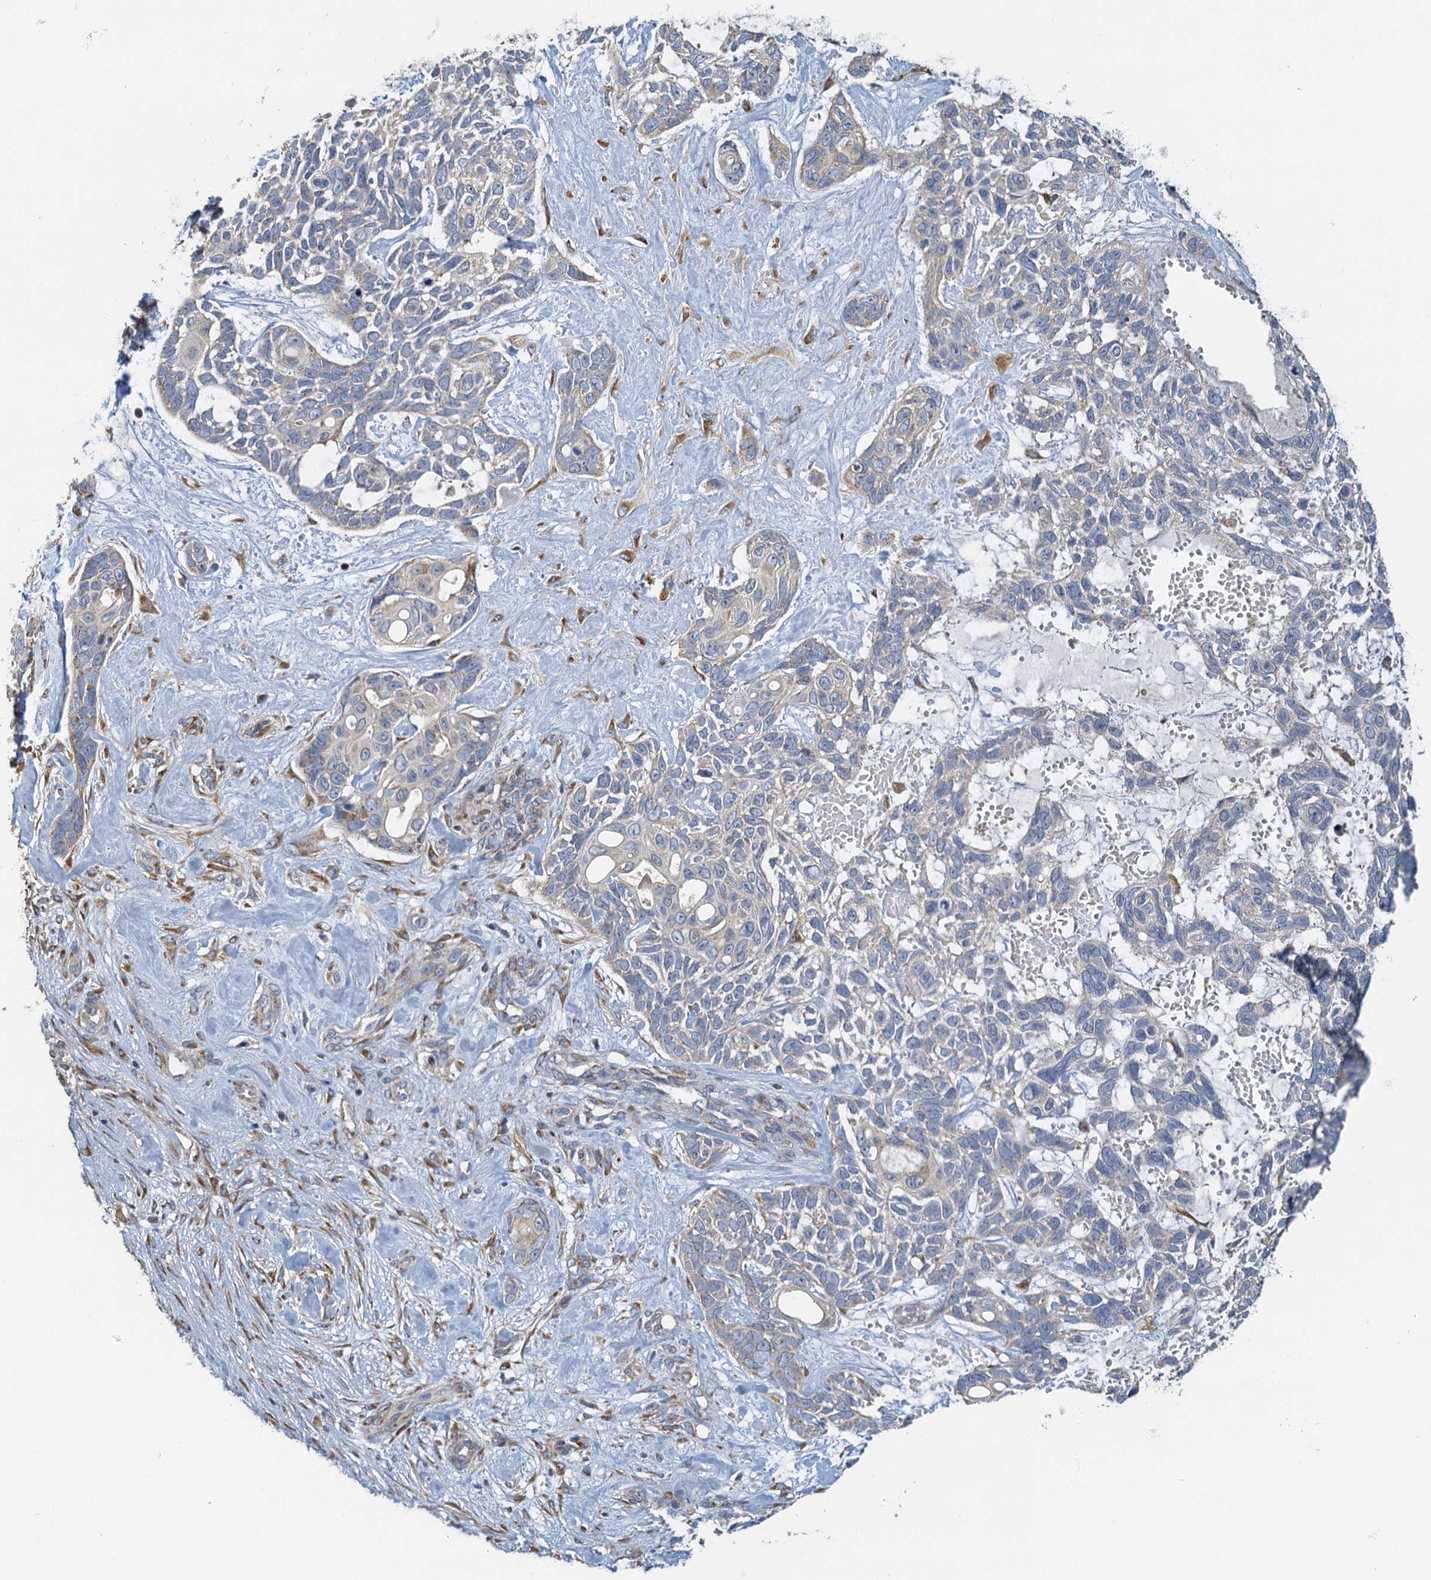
{"staining": {"intensity": "weak", "quantity": "<25%", "location": "cytoplasmic/membranous"}, "tissue": "skin cancer", "cell_type": "Tumor cells", "image_type": "cancer", "snomed": [{"axis": "morphology", "description": "Basal cell carcinoma"}, {"axis": "topography", "description": "Skin"}], "caption": "Tumor cells show no significant expression in skin cancer (basal cell carcinoma).", "gene": "NKAPD1", "patient": {"sex": "male", "age": 88}}